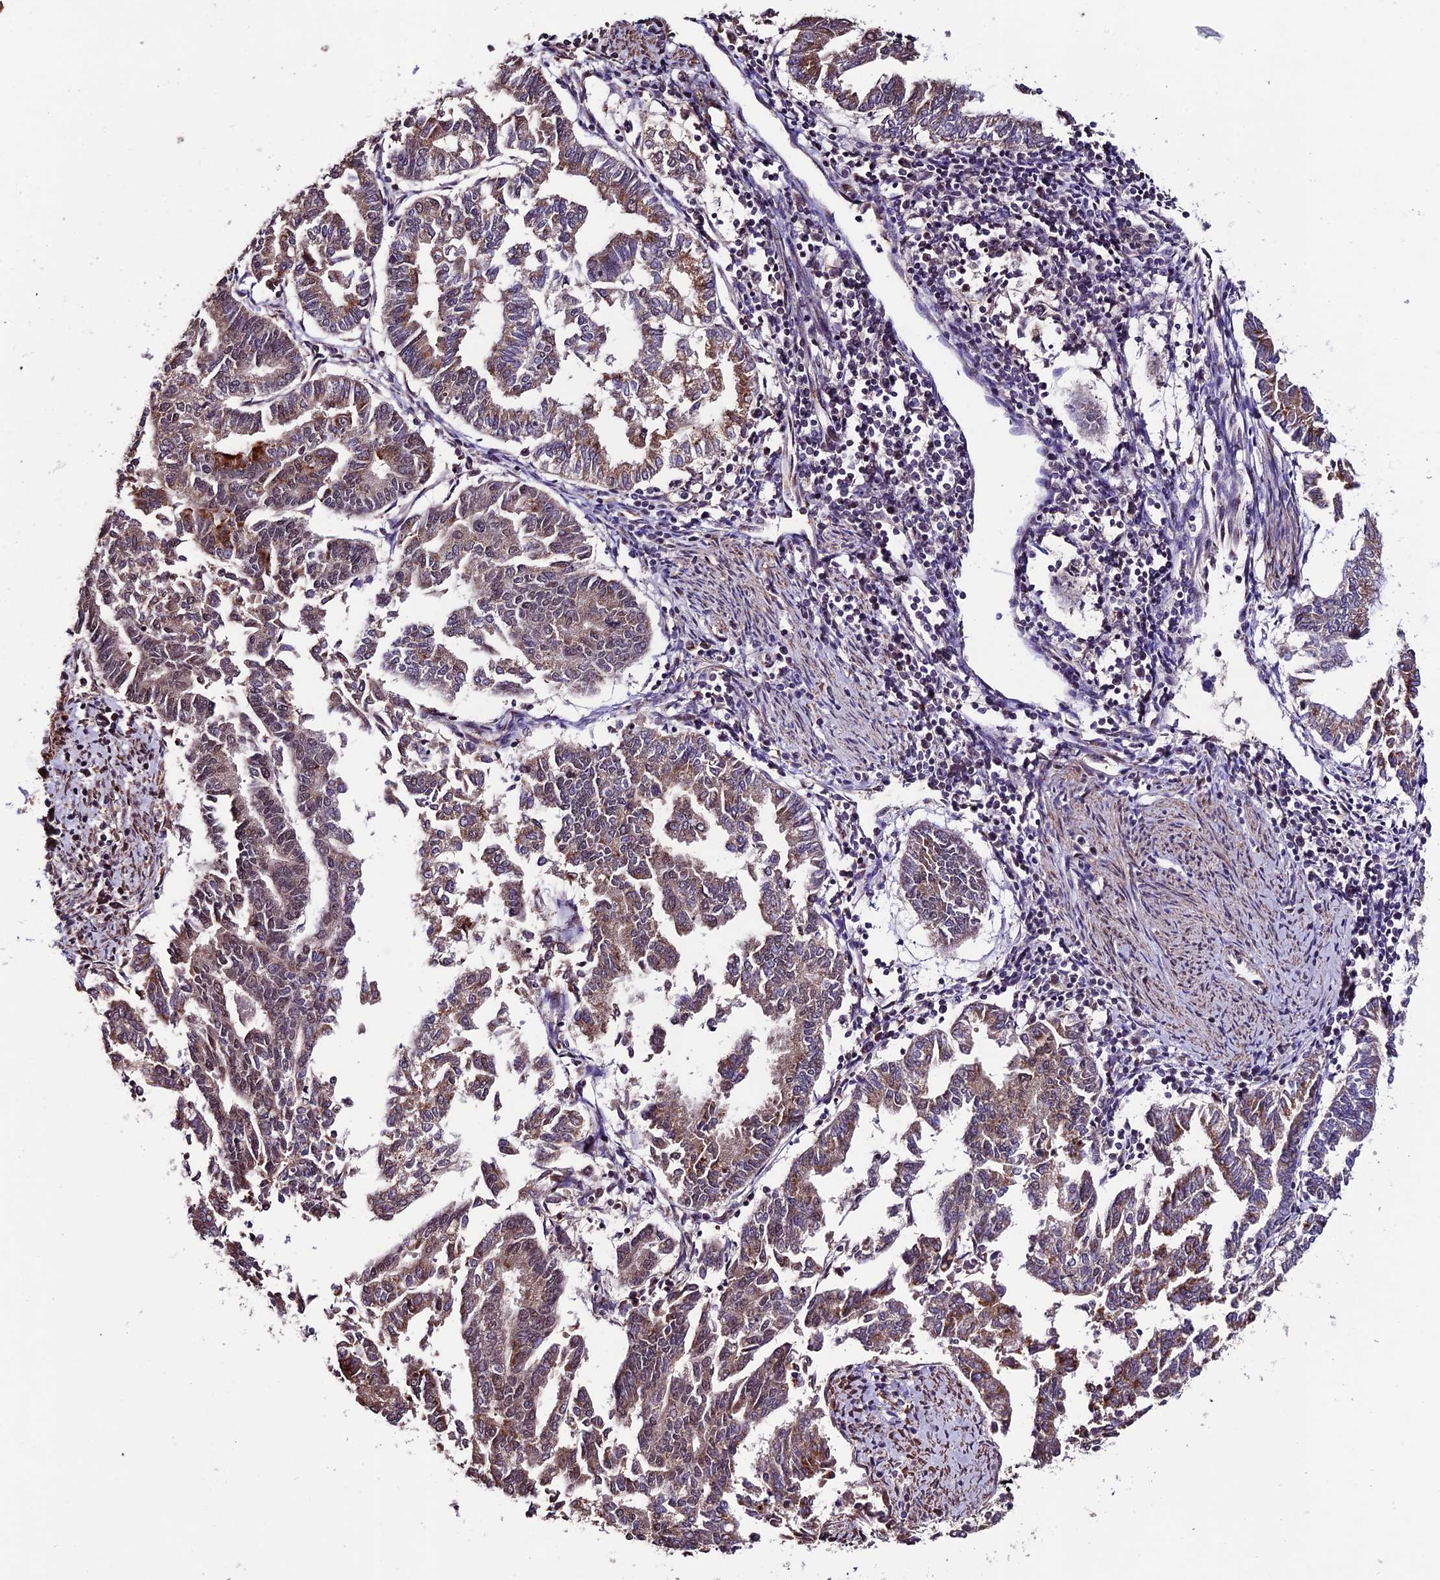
{"staining": {"intensity": "moderate", "quantity": ">75%", "location": "cytoplasmic/membranous"}, "tissue": "endometrial cancer", "cell_type": "Tumor cells", "image_type": "cancer", "snomed": [{"axis": "morphology", "description": "Adenocarcinoma, NOS"}, {"axis": "topography", "description": "Endometrium"}], "caption": "IHC of endometrial adenocarcinoma reveals medium levels of moderate cytoplasmic/membranous positivity in about >75% of tumor cells.", "gene": "CABIN1", "patient": {"sex": "female", "age": 79}}